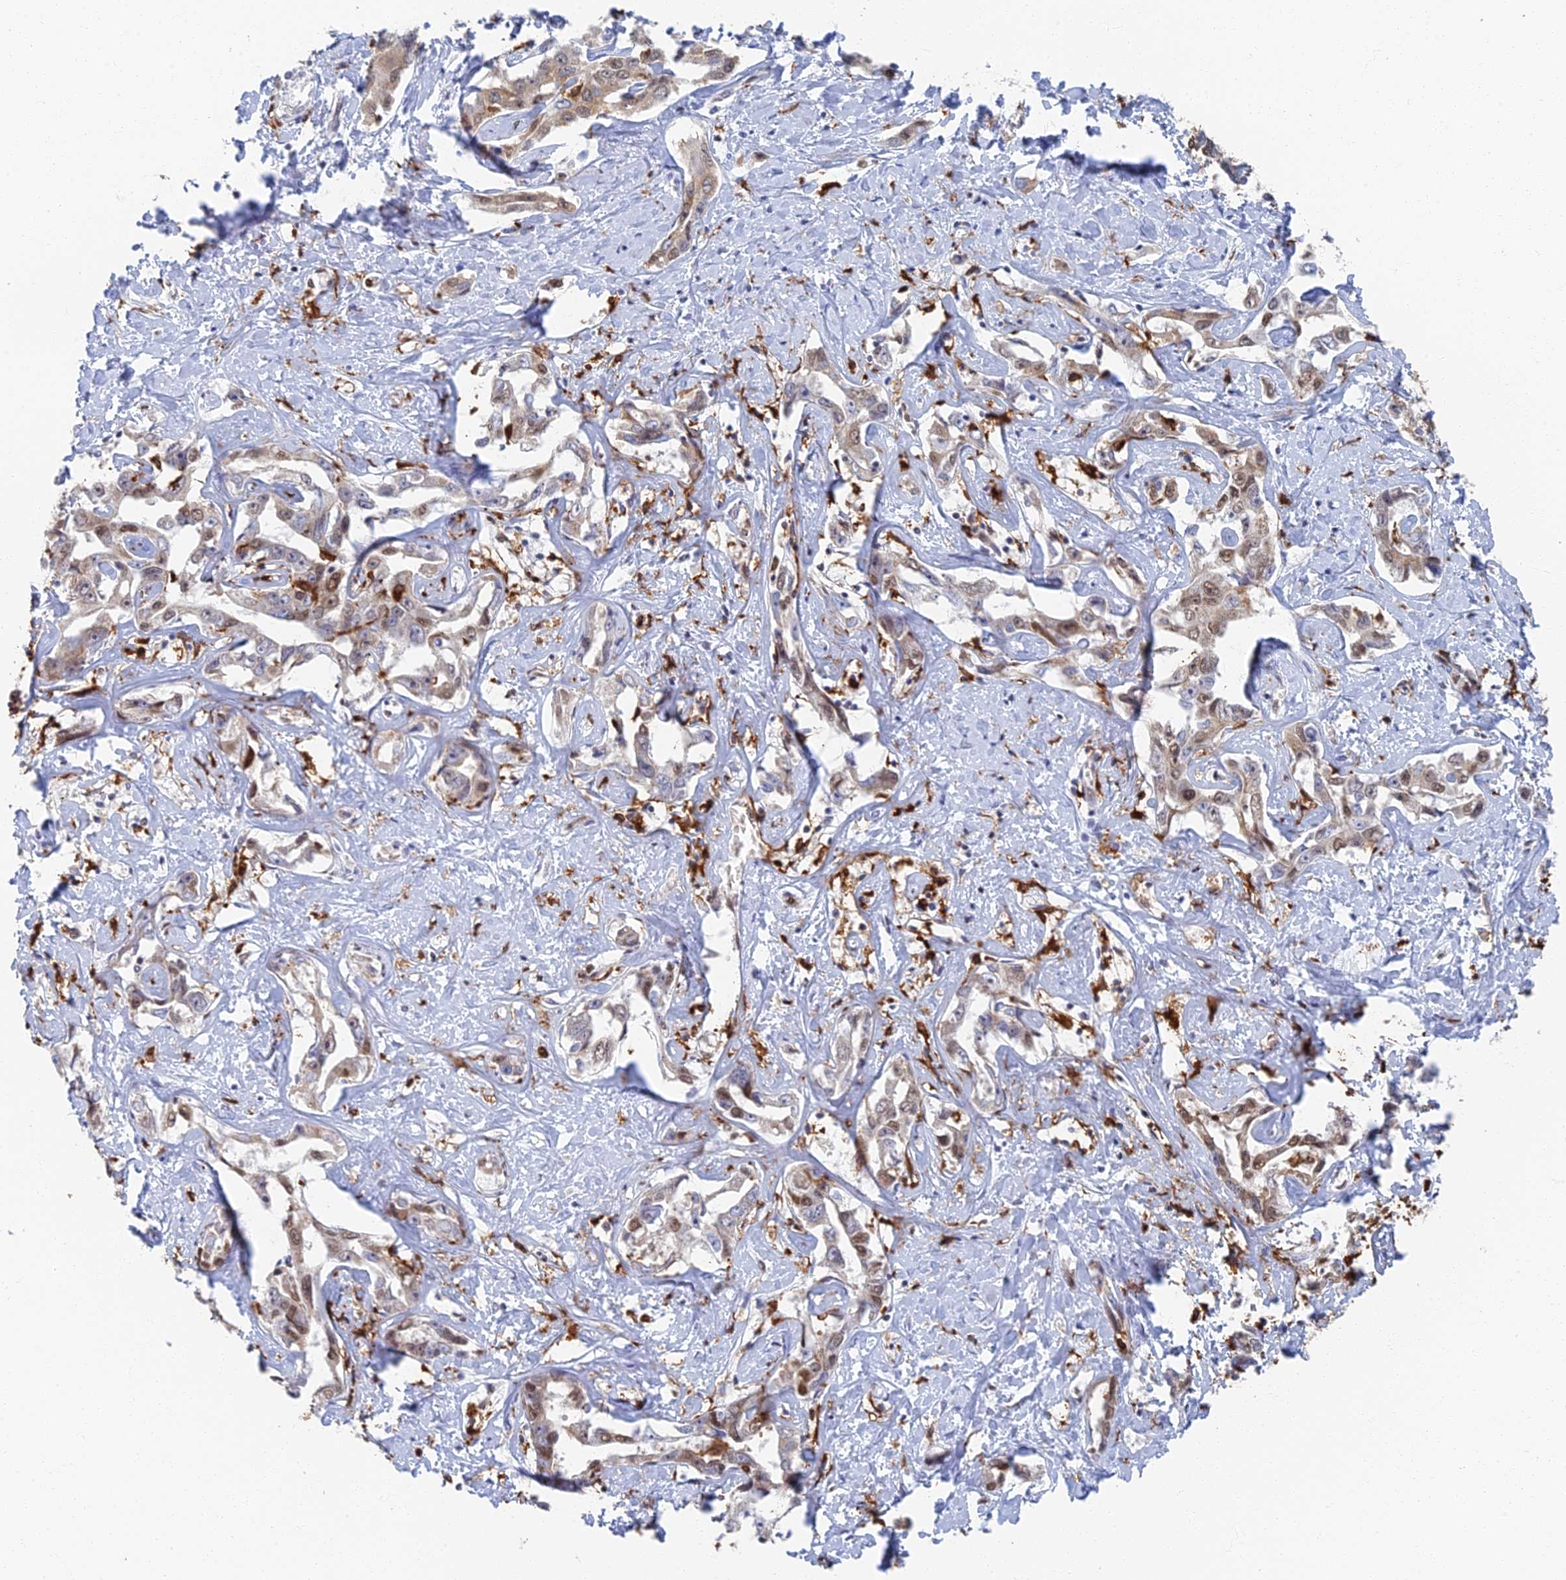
{"staining": {"intensity": "moderate", "quantity": "25%-75%", "location": "nuclear"}, "tissue": "liver cancer", "cell_type": "Tumor cells", "image_type": "cancer", "snomed": [{"axis": "morphology", "description": "Cholangiocarcinoma"}, {"axis": "topography", "description": "Liver"}], "caption": "Cholangiocarcinoma (liver) was stained to show a protein in brown. There is medium levels of moderate nuclear expression in approximately 25%-75% of tumor cells.", "gene": "GPATCH1", "patient": {"sex": "male", "age": 59}}